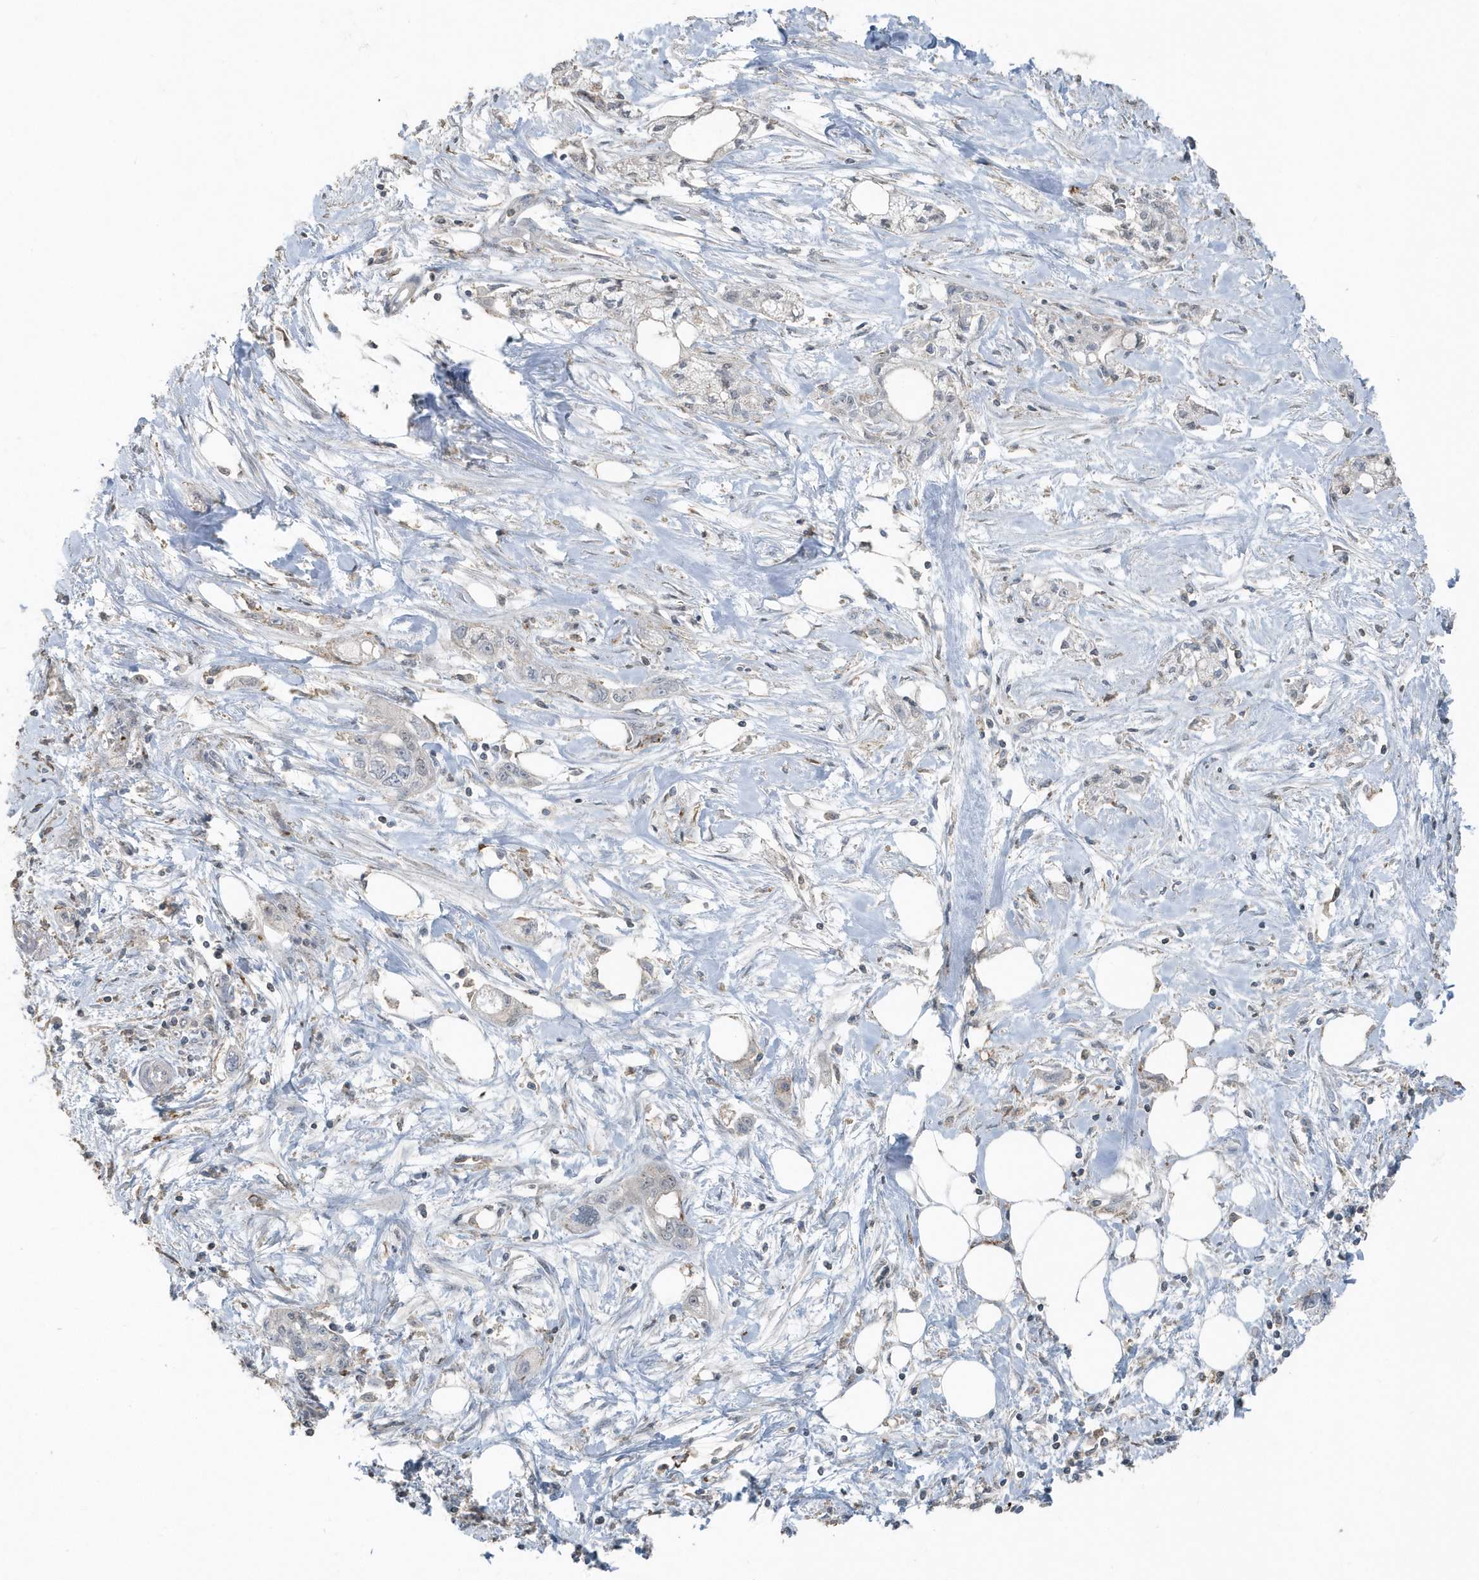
{"staining": {"intensity": "negative", "quantity": "none", "location": "none"}, "tissue": "pancreatic cancer", "cell_type": "Tumor cells", "image_type": "cancer", "snomed": [{"axis": "morphology", "description": "Adenocarcinoma, NOS"}, {"axis": "topography", "description": "Pancreas"}], "caption": "Immunohistochemical staining of adenocarcinoma (pancreatic) demonstrates no significant staining in tumor cells.", "gene": "ACTC1", "patient": {"sex": "male", "age": 70}}